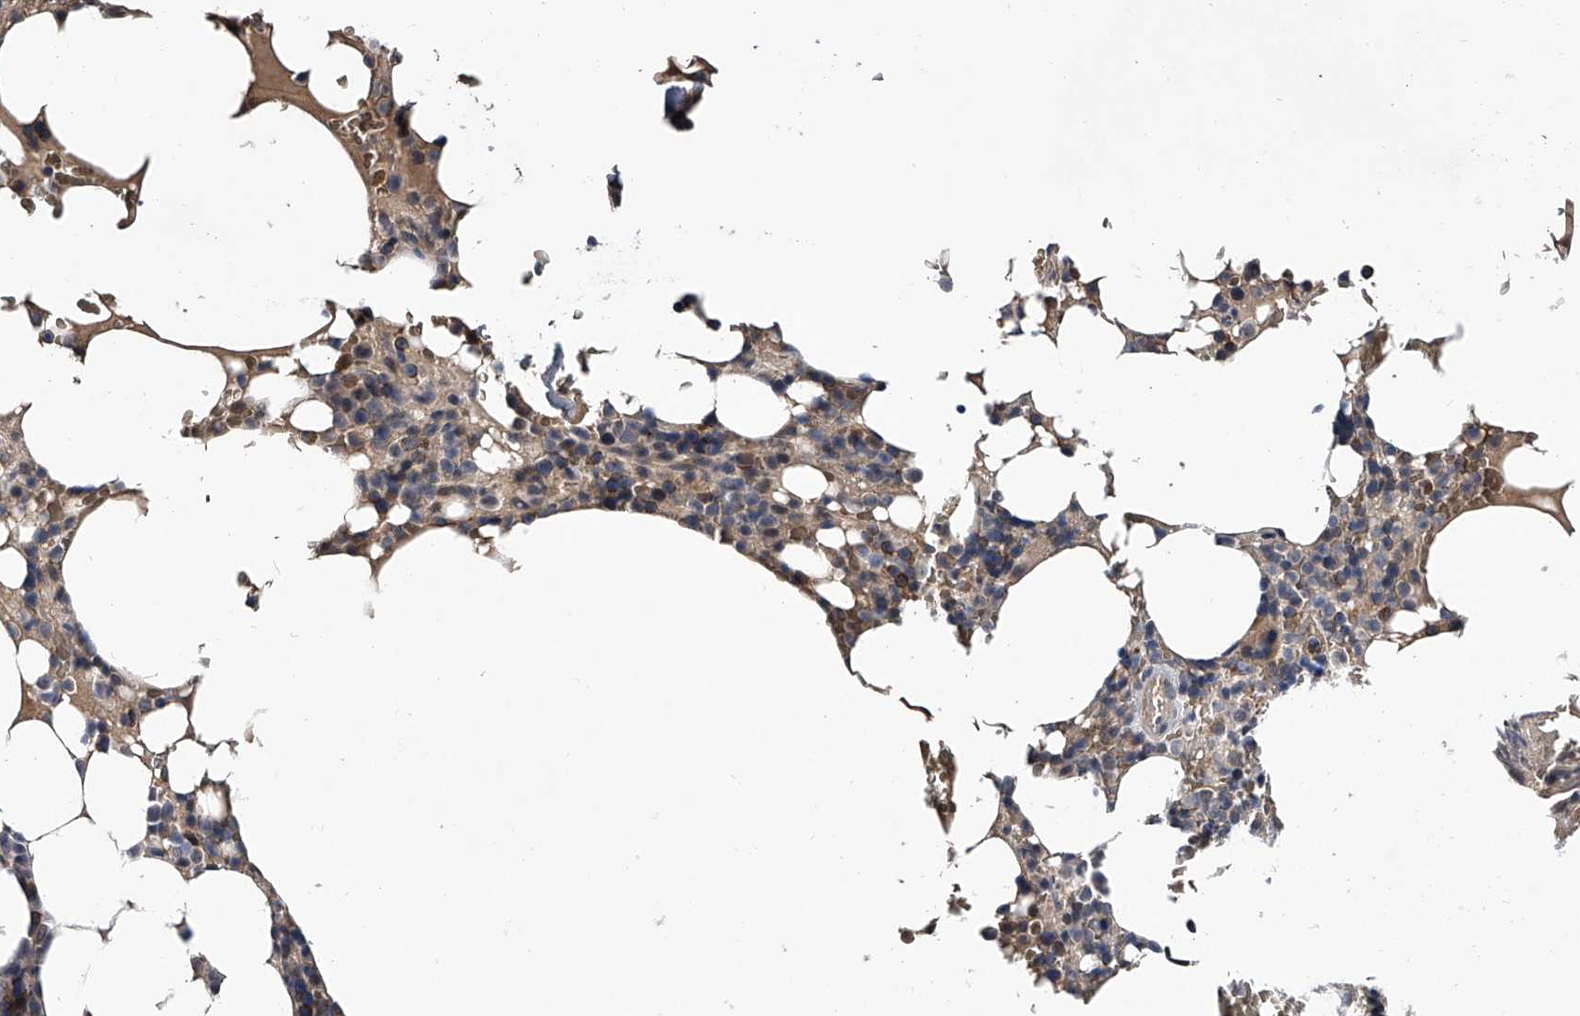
{"staining": {"intensity": "negative", "quantity": "none", "location": "none"}, "tissue": "bone marrow", "cell_type": "Hematopoietic cells", "image_type": "normal", "snomed": [{"axis": "morphology", "description": "Normal tissue, NOS"}, {"axis": "topography", "description": "Bone marrow"}], "caption": "Photomicrograph shows no significant protein positivity in hematopoietic cells of benign bone marrow.", "gene": "ZNF30", "patient": {"sex": "male", "age": 58}}